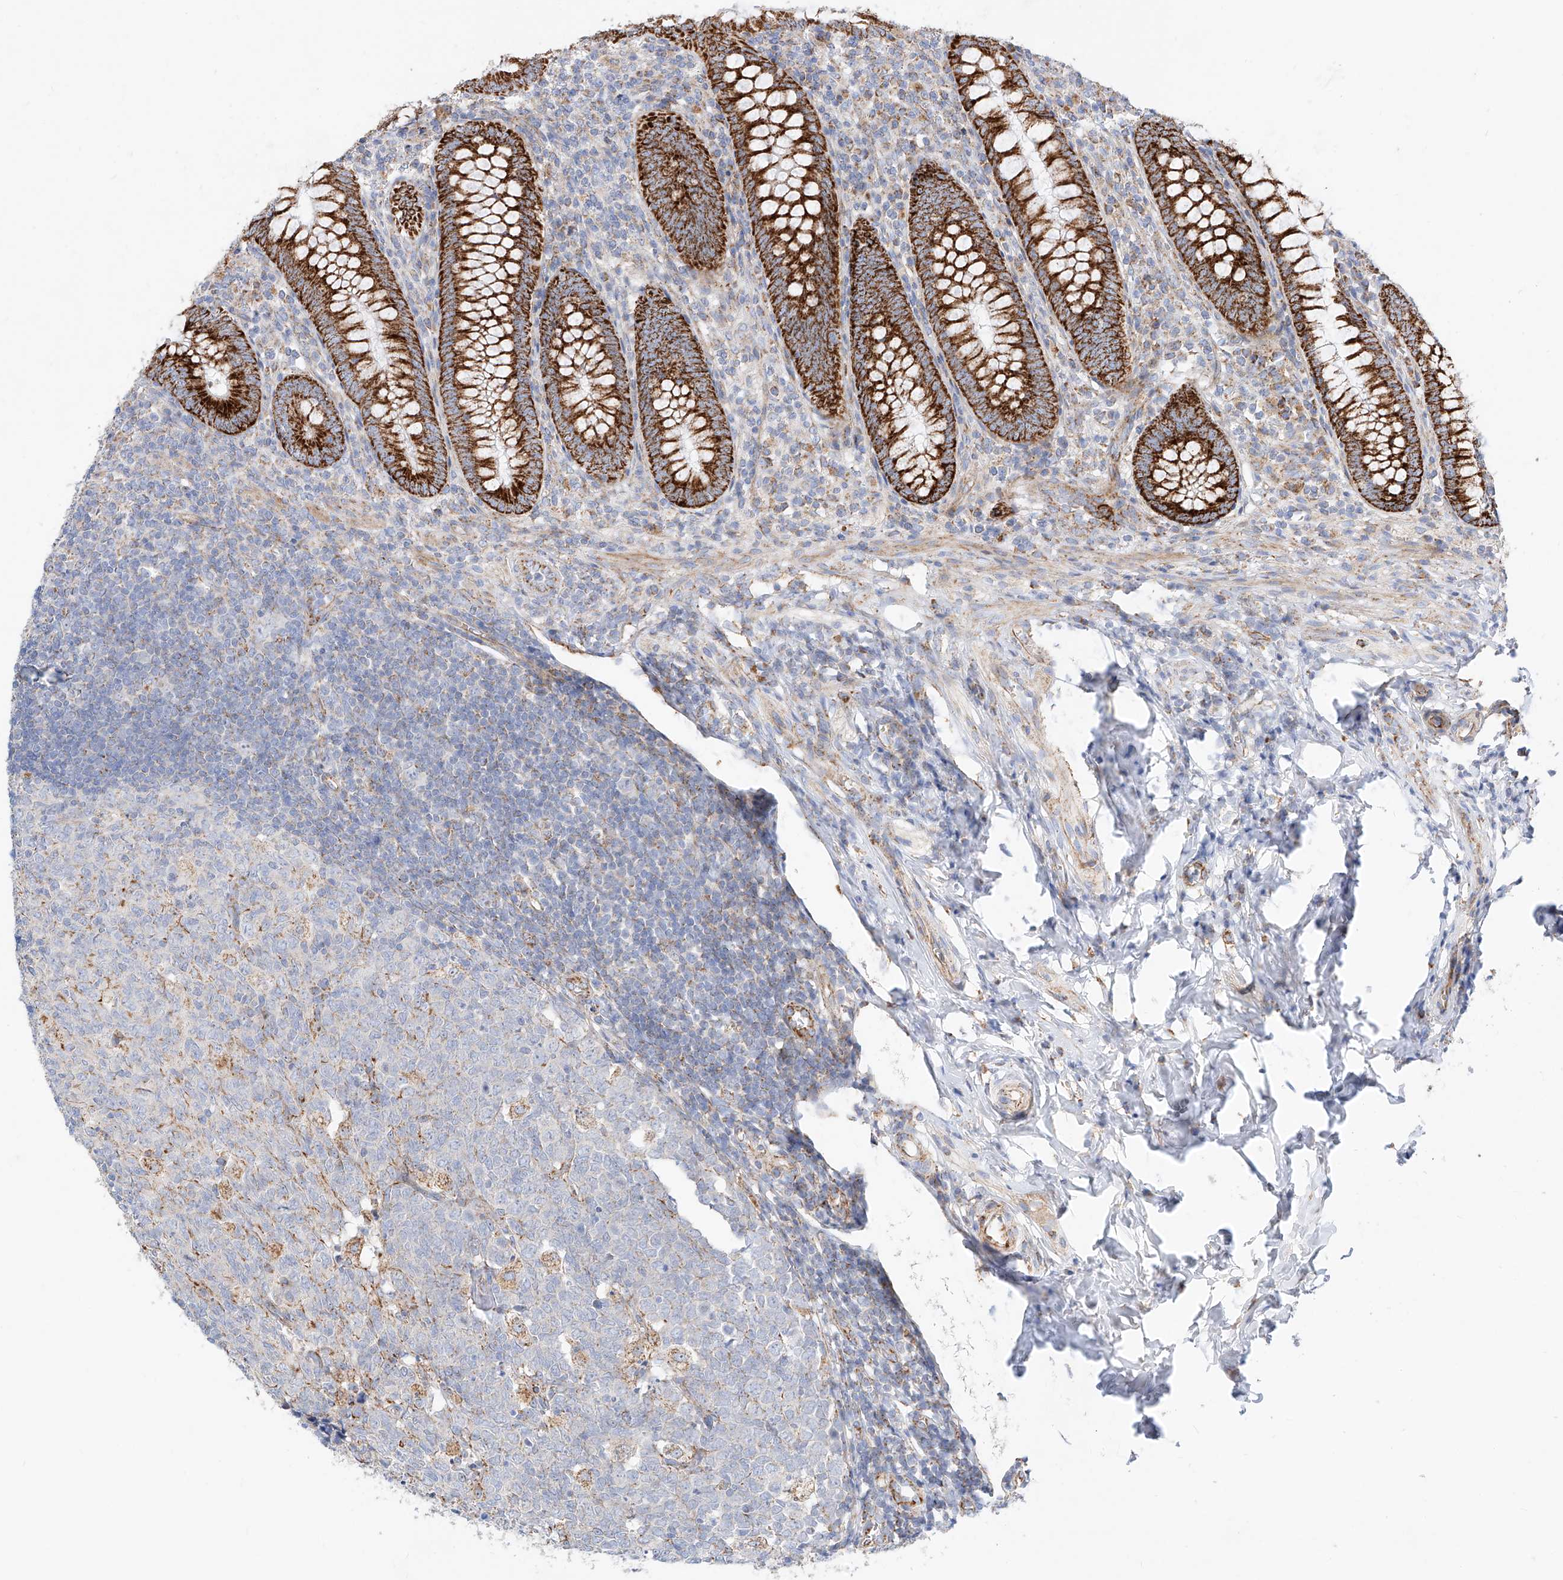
{"staining": {"intensity": "strong", "quantity": ">75%", "location": "cytoplasmic/membranous"}, "tissue": "appendix", "cell_type": "Glandular cells", "image_type": "normal", "snomed": [{"axis": "morphology", "description": "Normal tissue, NOS"}, {"axis": "topography", "description": "Appendix"}], "caption": "A brown stain shows strong cytoplasmic/membranous expression of a protein in glandular cells of benign human appendix. (DAB = brown stain, brightfield microscopy at high magnification).", "gene": "CST9", "patient": {"sex": "male", "age": 14}}